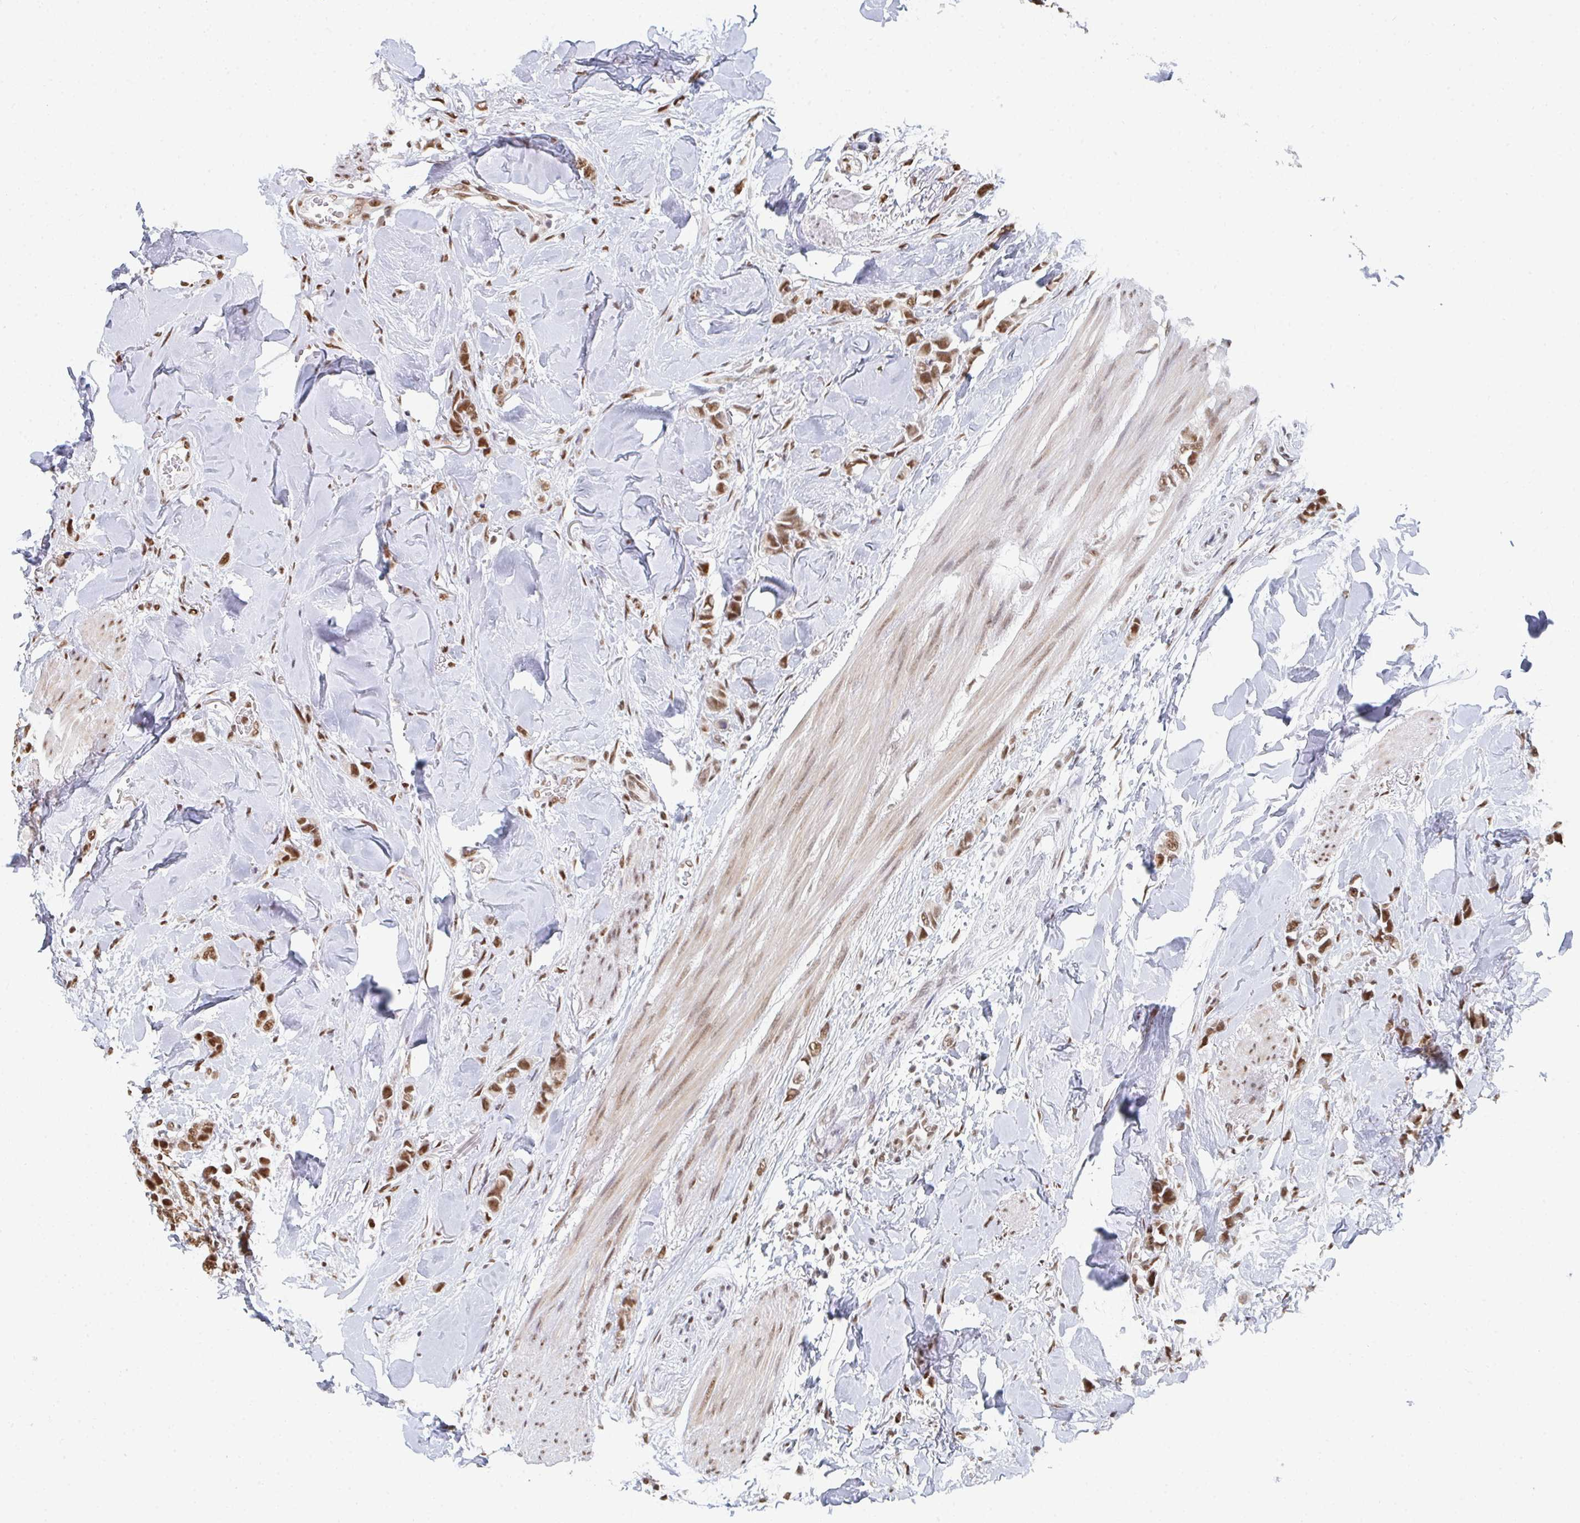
{"staining": {"intensity": "moderate", "quantity": ">75%", "location": "nuclear"}, "tissue": "breast cancer", "cell_type": "Tumor cells", "image_type": "cancer", "snomed": [{"axis": "morphology", "description": "Lobular carcinoma"}, {"axis": "topography", "description": "Breast"}], "caption": "Immunohistochemical staining of human lobular carcinoma (breast) displays medium levels of moderate nuclear expression in approximately >75% of tumor cells.", "gene": "MBNL1", "patient": {"sex": "female", "age": 91}}